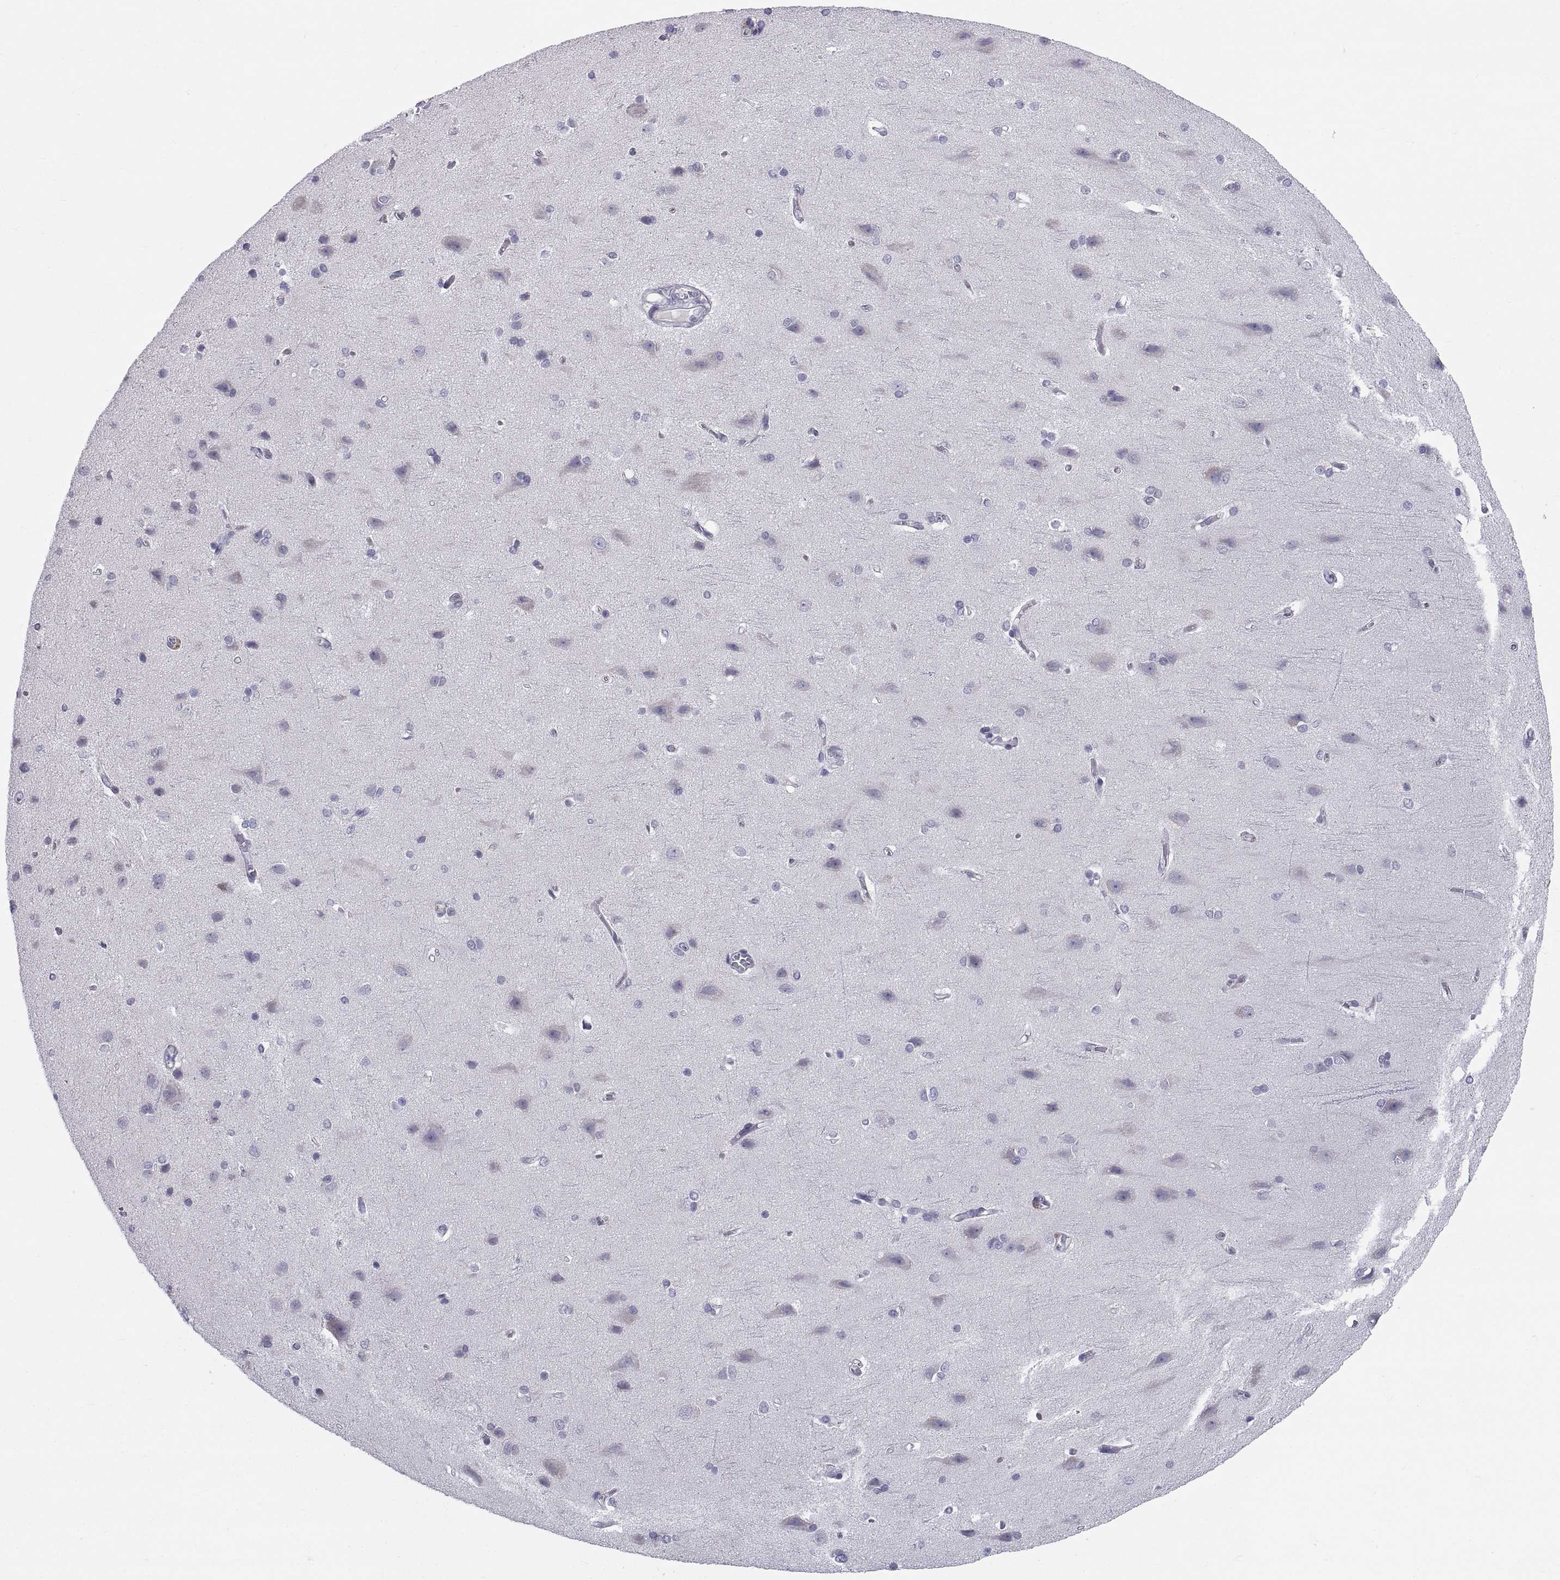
{"staining": {"intensity": "negative", "quantity": "none", "location": "none"}, "tissue": "cerebral cortex", "cell_type": "Endothelial cells", "image_type": "normal", "snomed": [{"axis": "morphology", "description": "Normal tissue, NOS"}, {"axis": "topography", "description": "Cerebral cortex"}], "caption": "IHC micrograph of normal human cerebral cortex stained for a protein (brown), which shows no positivity in endothelial cells.", "gene": "PKP1", "patient": {"sex": "male", "age": 37}}